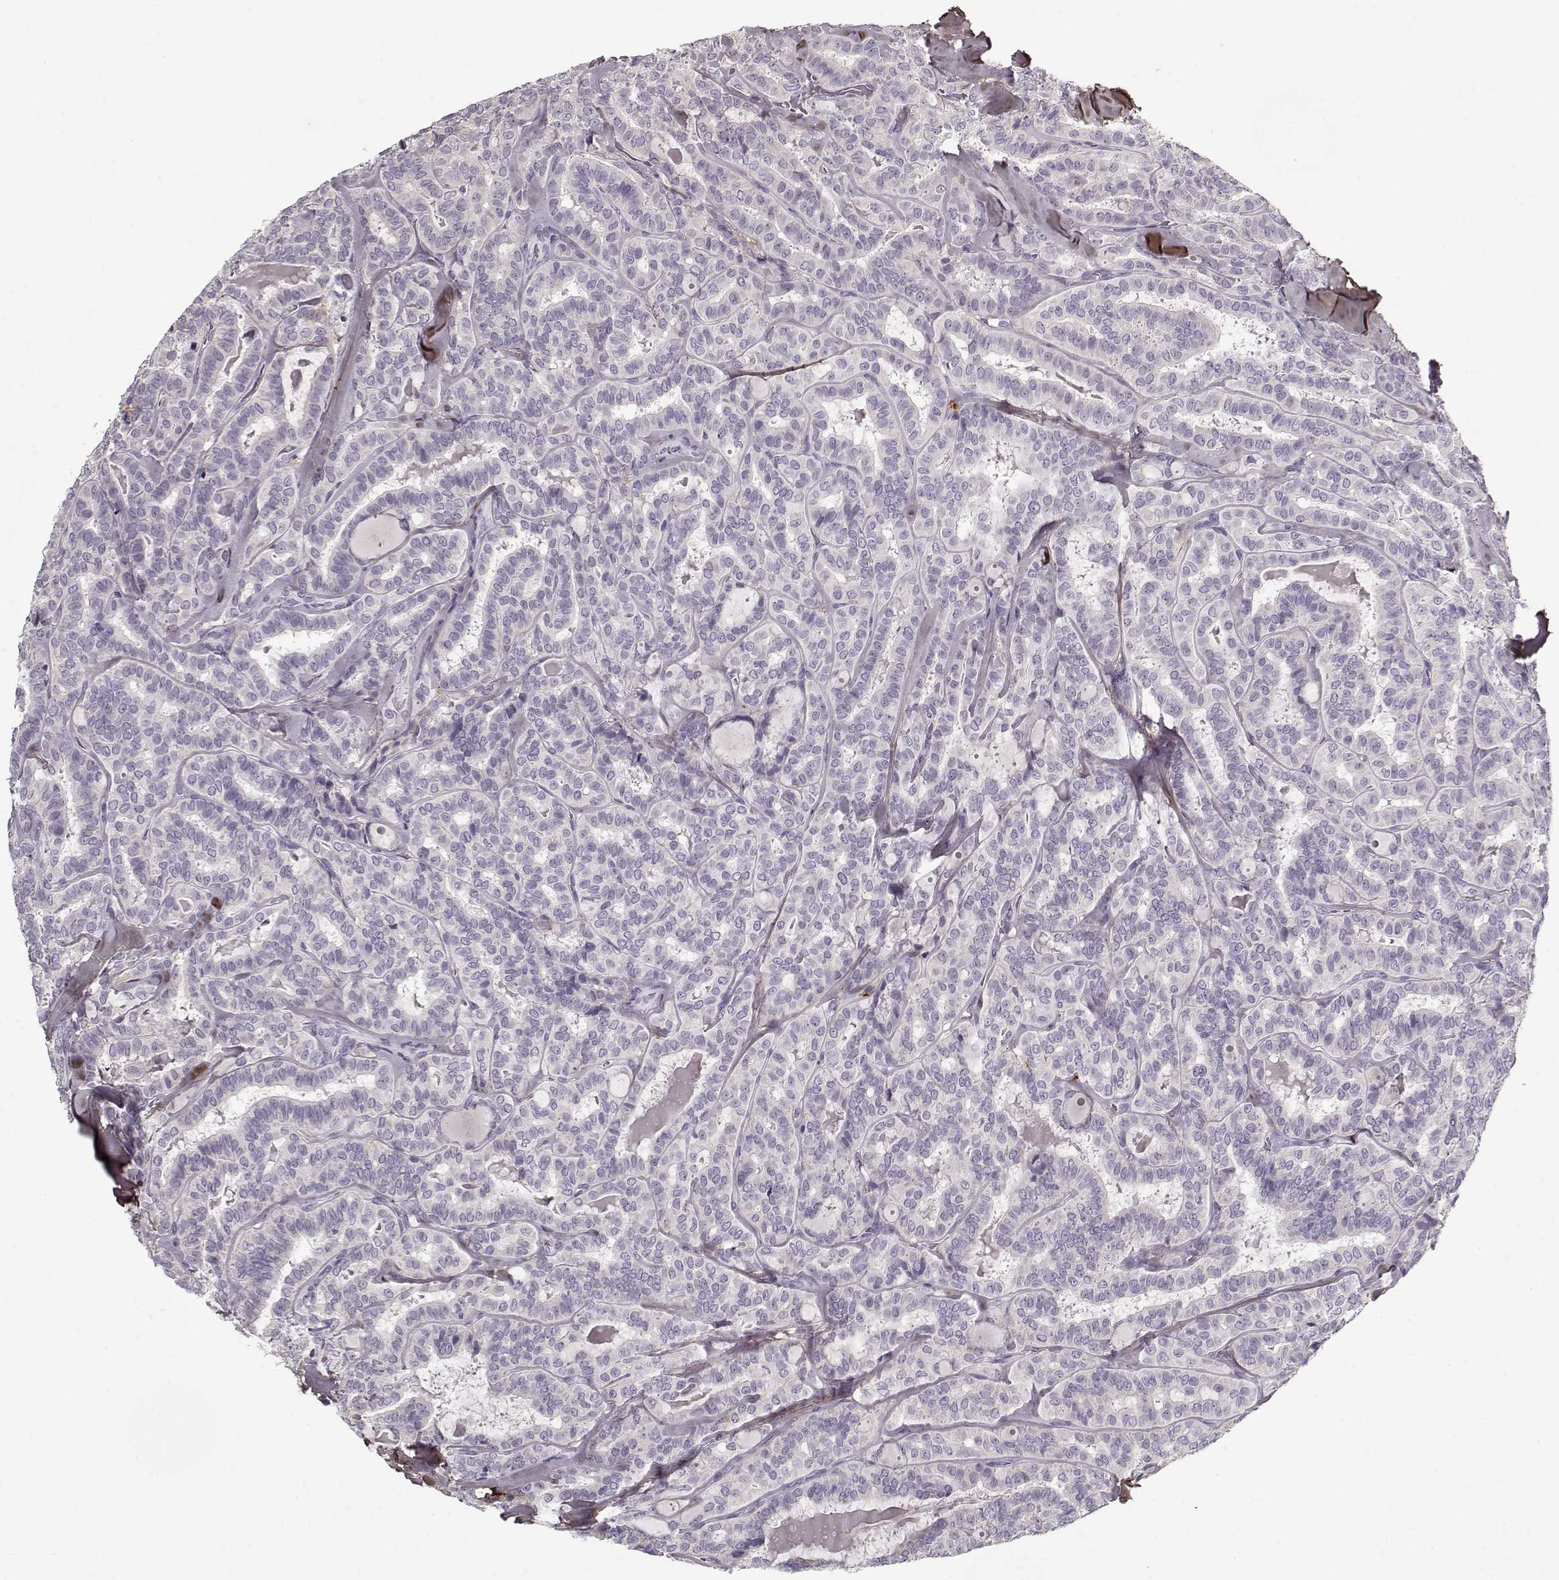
{"staining": {"intensity": "negative", "quantity": "none", "location": "none"}, "tissue": "thyroid cancer", "cell_type": "Tumor cells", "image_type": "cancer", "snomed": [{"axis": "morphology", "description": "Papillary adenocarcinoma, NOS"}, {"axis": "topography", "description": "Thyroid gland"}], "caption": "Tumor cells show no significant protein expression in papillary adenocarcinoma (thyroid).", "gene": "LUM", "patient": {"sex": "female", "age": 39}}